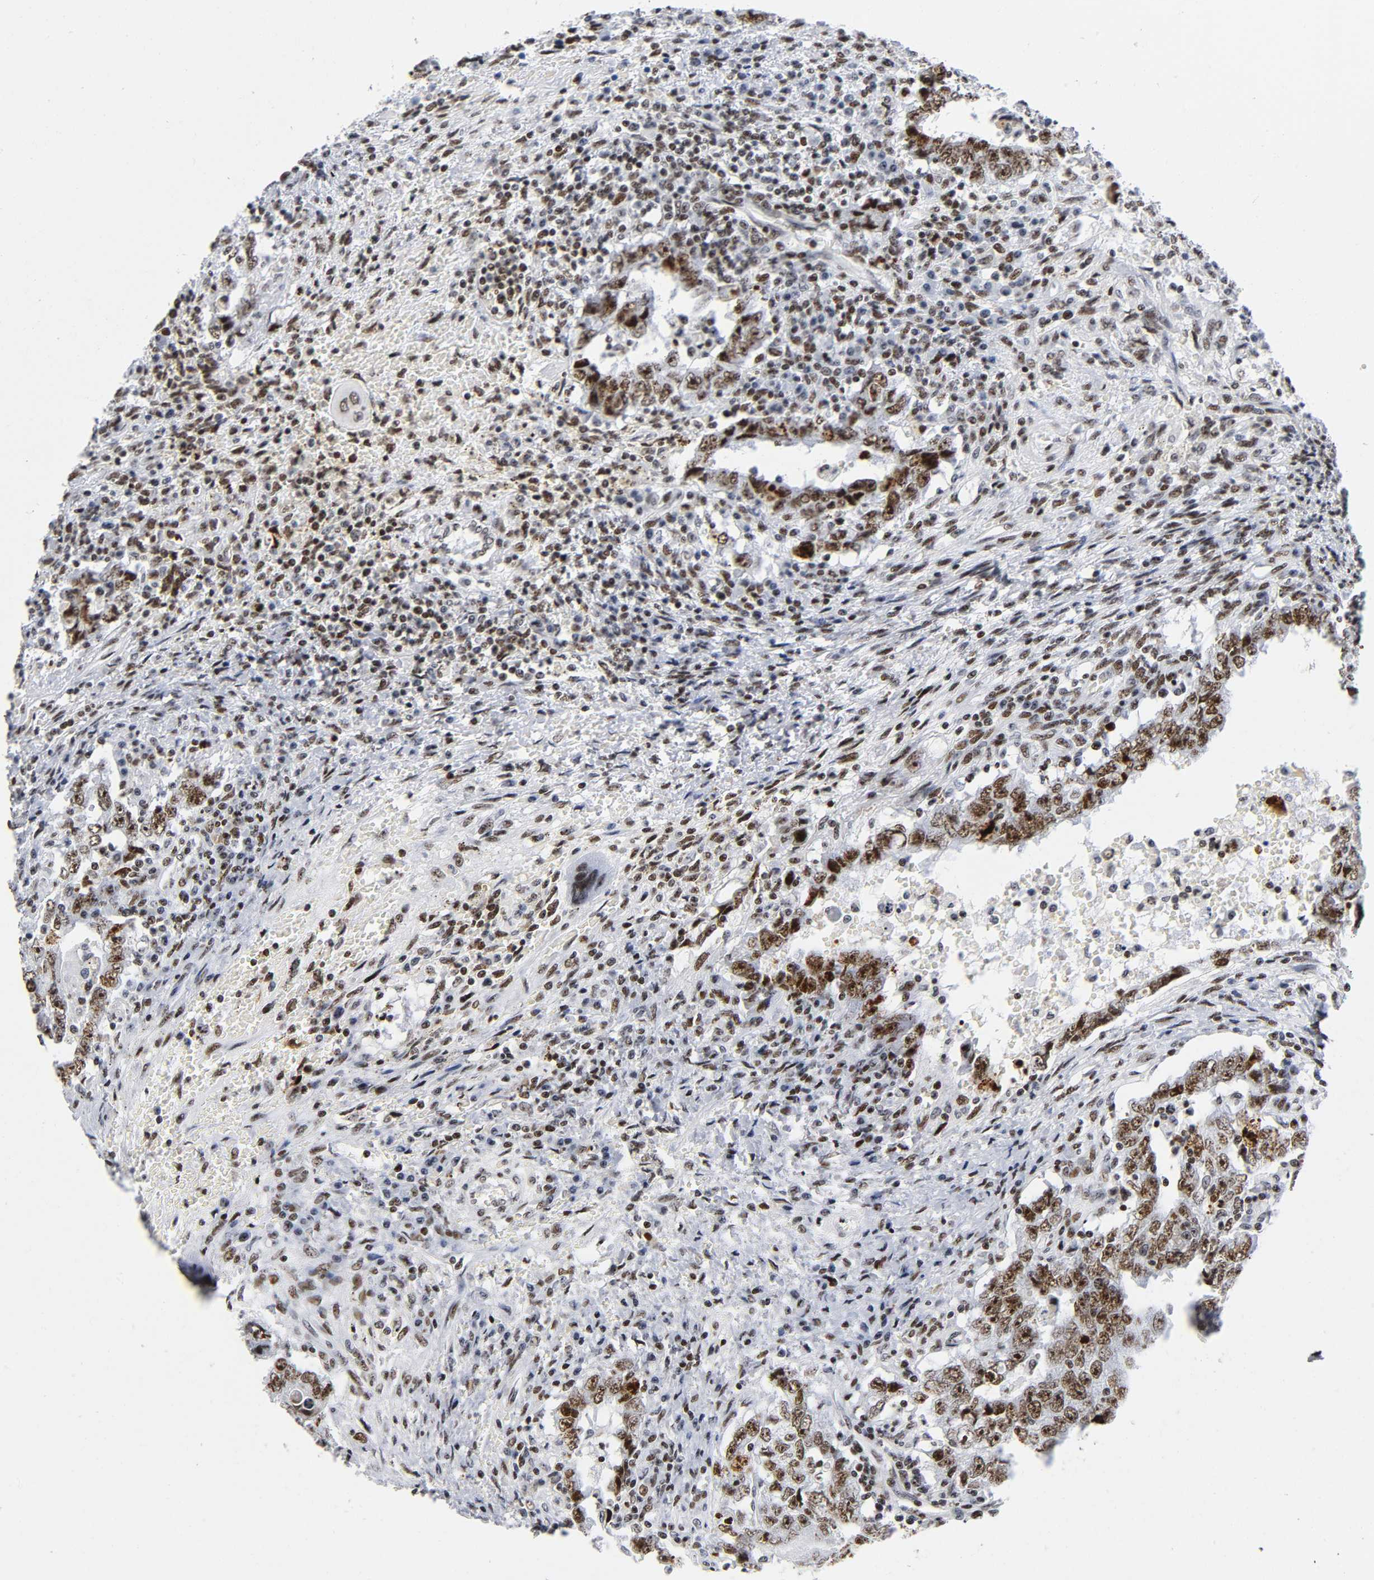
{"staining": {"intensity": "strong", "quantity": ">75%", "location": "nuclear"}, "tissue": "testis cancer", "cell_type": "Tumor cells", "image_type": "cancer", "snomed": [{"axis": "morphology", "description": "Carcinoma, Embryonal, NOS"}, {"axis": "topography", "description": "Testis"}], "caption": "Protein analysis of embryonal carcinoma (testis) tissue exhibits strong nuclear staining in approximately >75% of tumor cells. The protein of interest is shown in brown color, while the nuclei are stained blue.", "gene": "UBTF", "patient": {"sex": "male", "age": 26}}